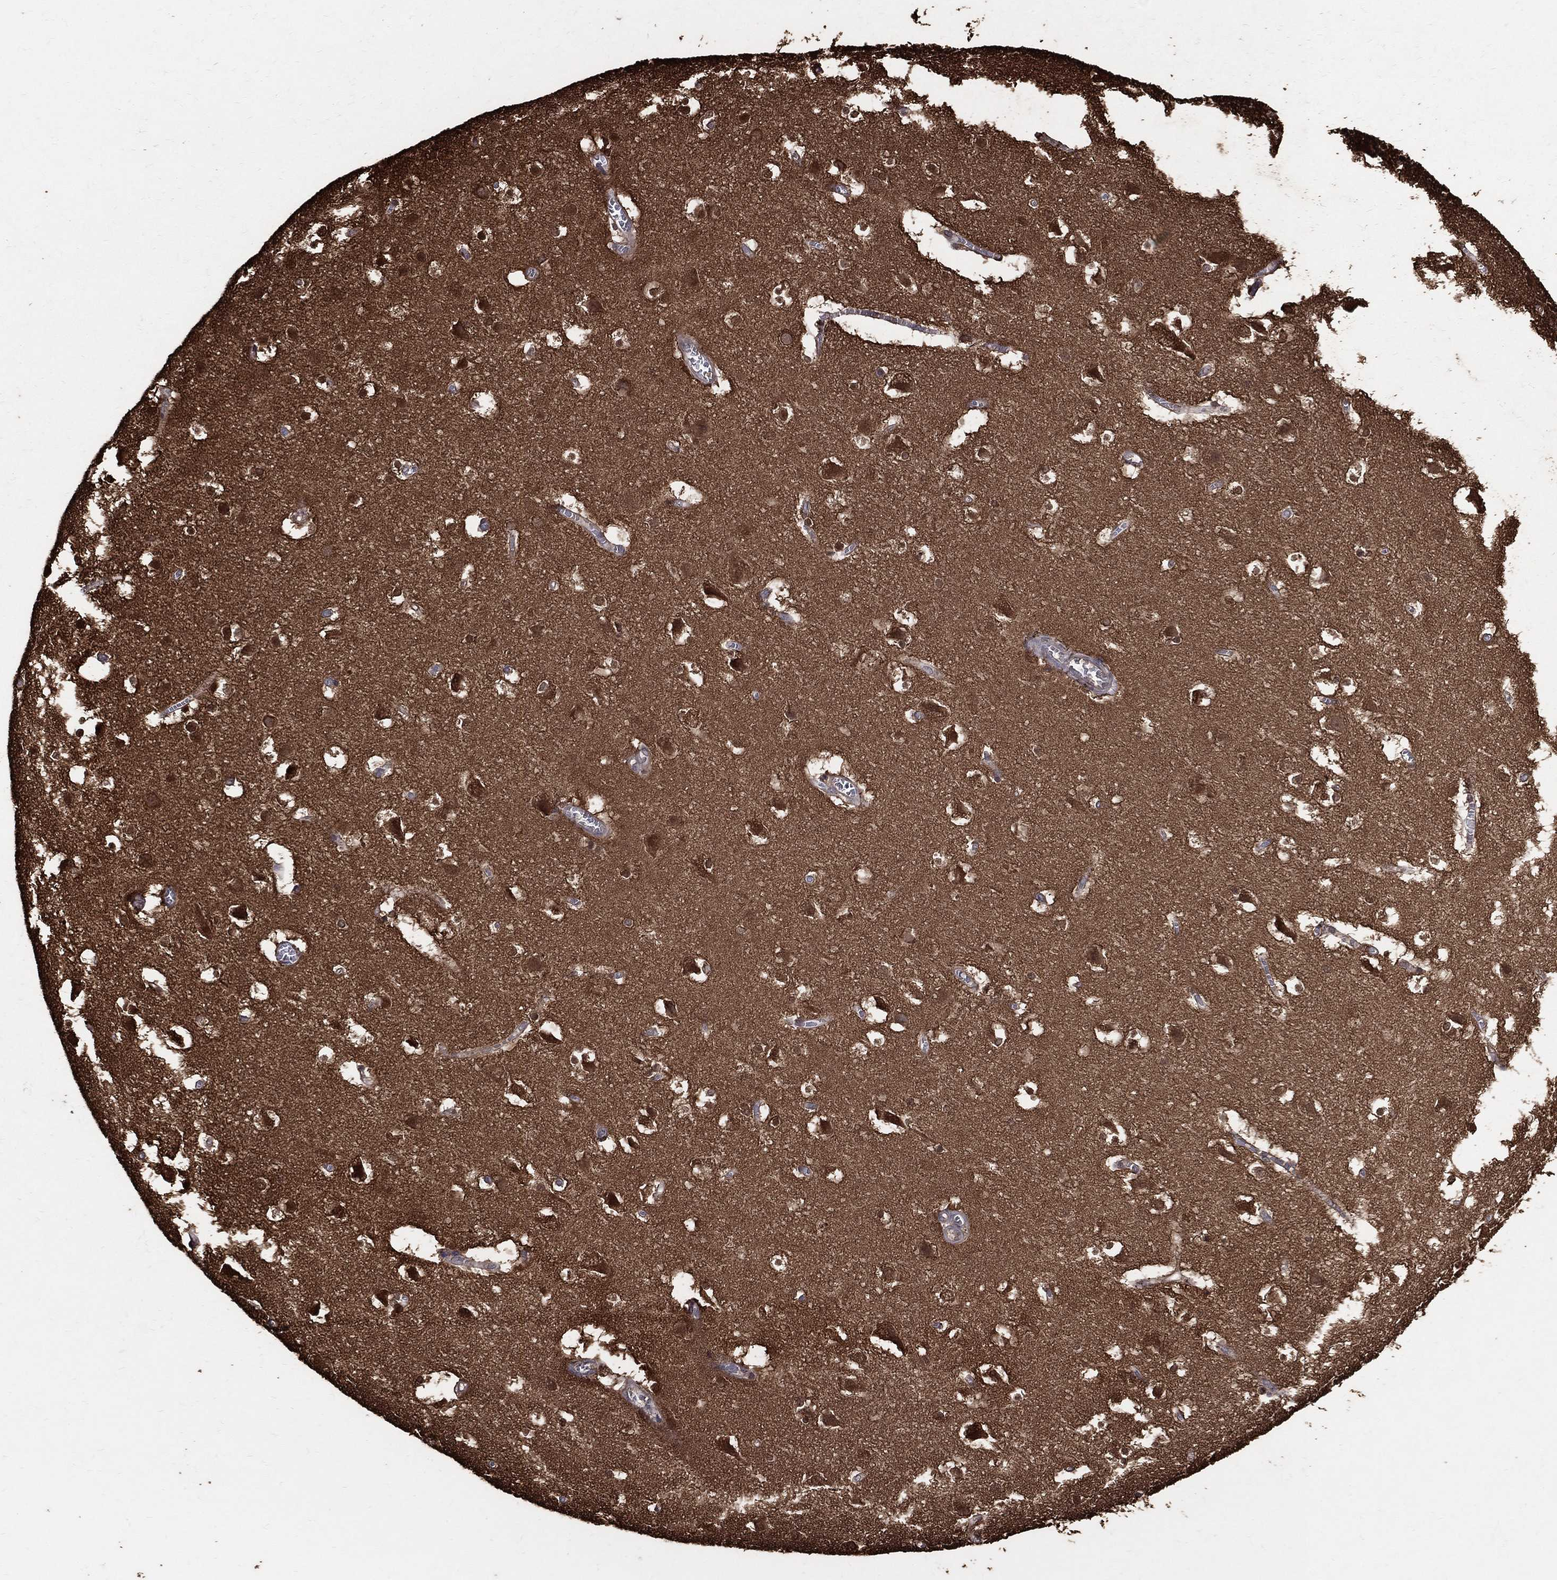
{"staining": {"intensity": "moderate", "quantity": "25%-75%", "location": "cytoplasmic/membranous"}, "tissue": "cerebral cortex", "cell_type": "Endothelial cells", "image_type": "normal", "snomed": [{"axis": "morphology", "description": "Normal tissue, NOS"}, {"axis": "topography", "description": "Cerebral cortex"}], "caption": "Cerebral cortex stained with DAB IHC displays medium levels of moderate cytoplasmic/membranous positivity in about 25%-75% of endothelial cells. The protein of interest is stained brown, and the nuclei are stained in blue (DAB (3,3'-diaminobenzidine) IHC with brightfield microscopy, high magnification).", "gene": "DPYSL2", "patient": {"sex": "male", "age": 59}}